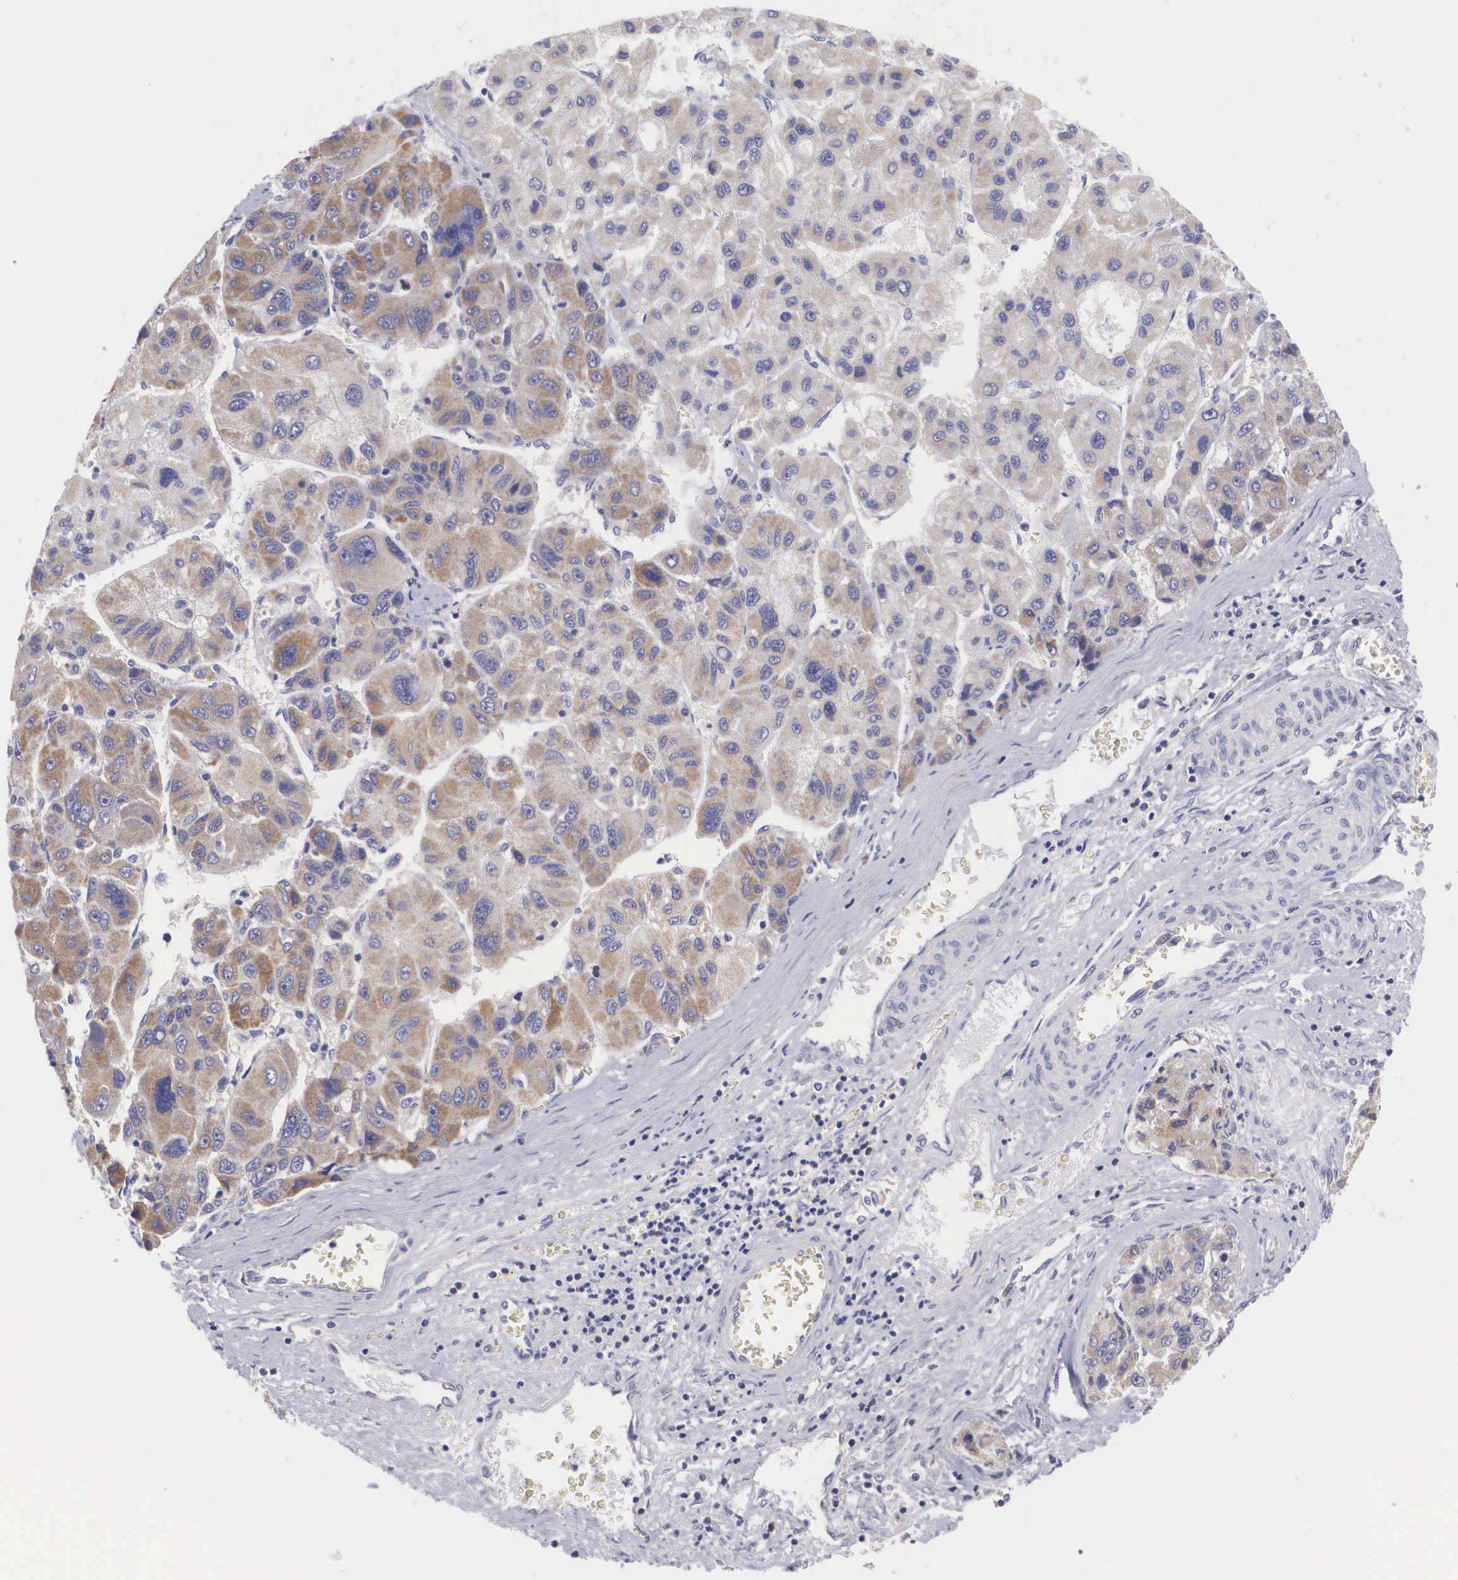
{"staining": {"intensity": "weak", "quantity": "25%-75%", "location": "cytoplasmic/membranous"}, "tissue": "liver cancer", "cell_type": "Tumor cells", "image_type": "cancer", "snomed": [{"axis": "morphology", "description": "Carcinoma, Hepatocellular, NOS"}, {"axis": "topography", "description": "Liver"}], "caption": "Liver cancer (hepatocellular carcinoma) stained for a protein (brown) displays weak cytoplasmic/membranous positive positivity in about 25%-75% of tumor cells.", "gene": "TXLNG", "patient": {"sex": "male", "age": 64}}